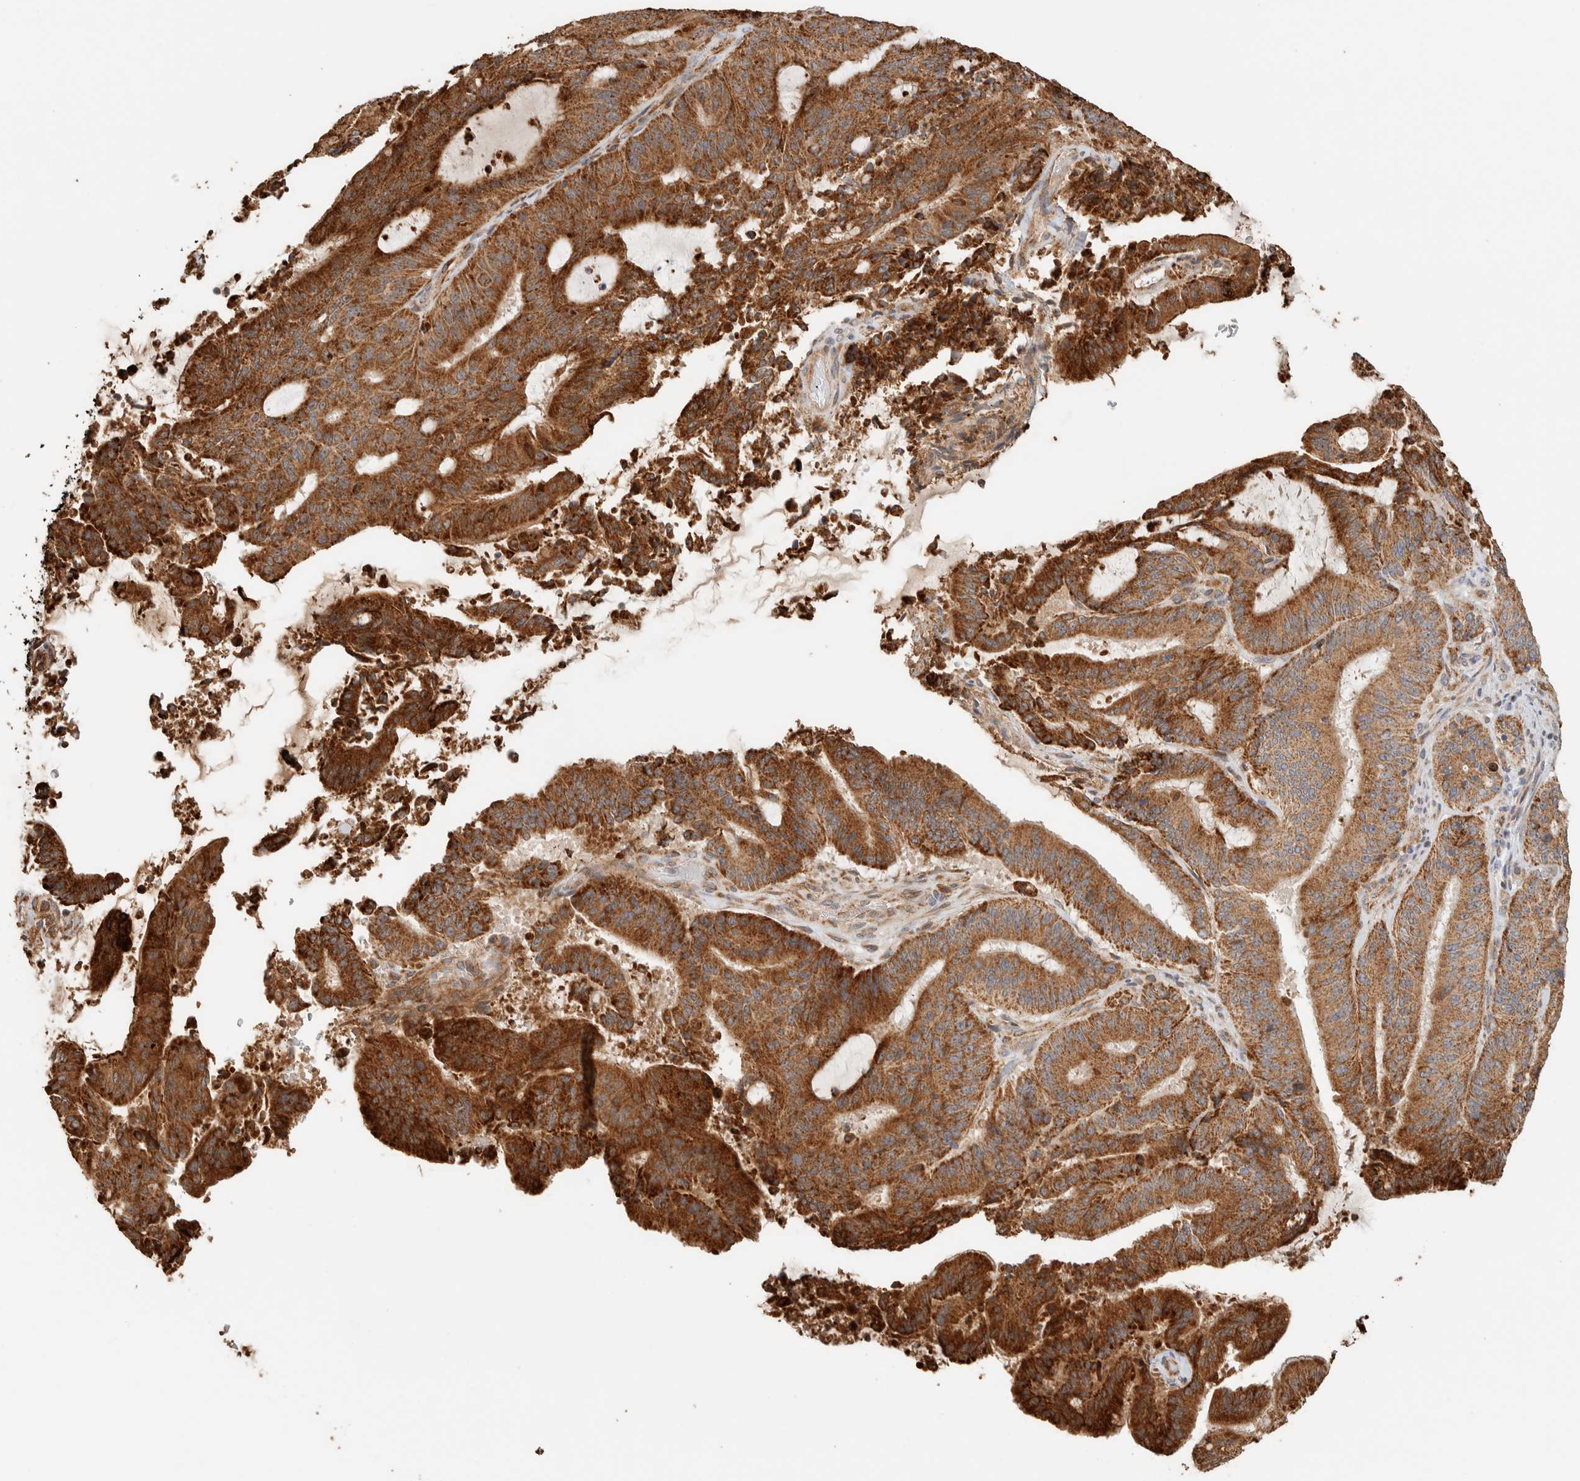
{"staining": {"intensity": "strong", "quantity": ">75%", "location": "cytoplasmic/membranous"}, "tissue": "liver cancer", "cell_type": "Tumor cells", "image_type": "cancer", "snomed": [{"axis": "morphology", "description": "Normal tissue, NOS"}, {"axis": "morphology", "description": "Cholangiocarcinoma"}, {"axis": "topography", "description": "Liver"}, {"axis": "topography", "description": "Peripheral nerve tissue"}], "caption": "High-power microscopy captured an immunohistochemistry (IHC) photomicrograph of liver cholangiocarcinoma, revealing strong cytoplasmic/membranous staining in approximately >75% of tumor cells.", "gene": "KIF9", "patient": {"sex": "female", "age": 73}}